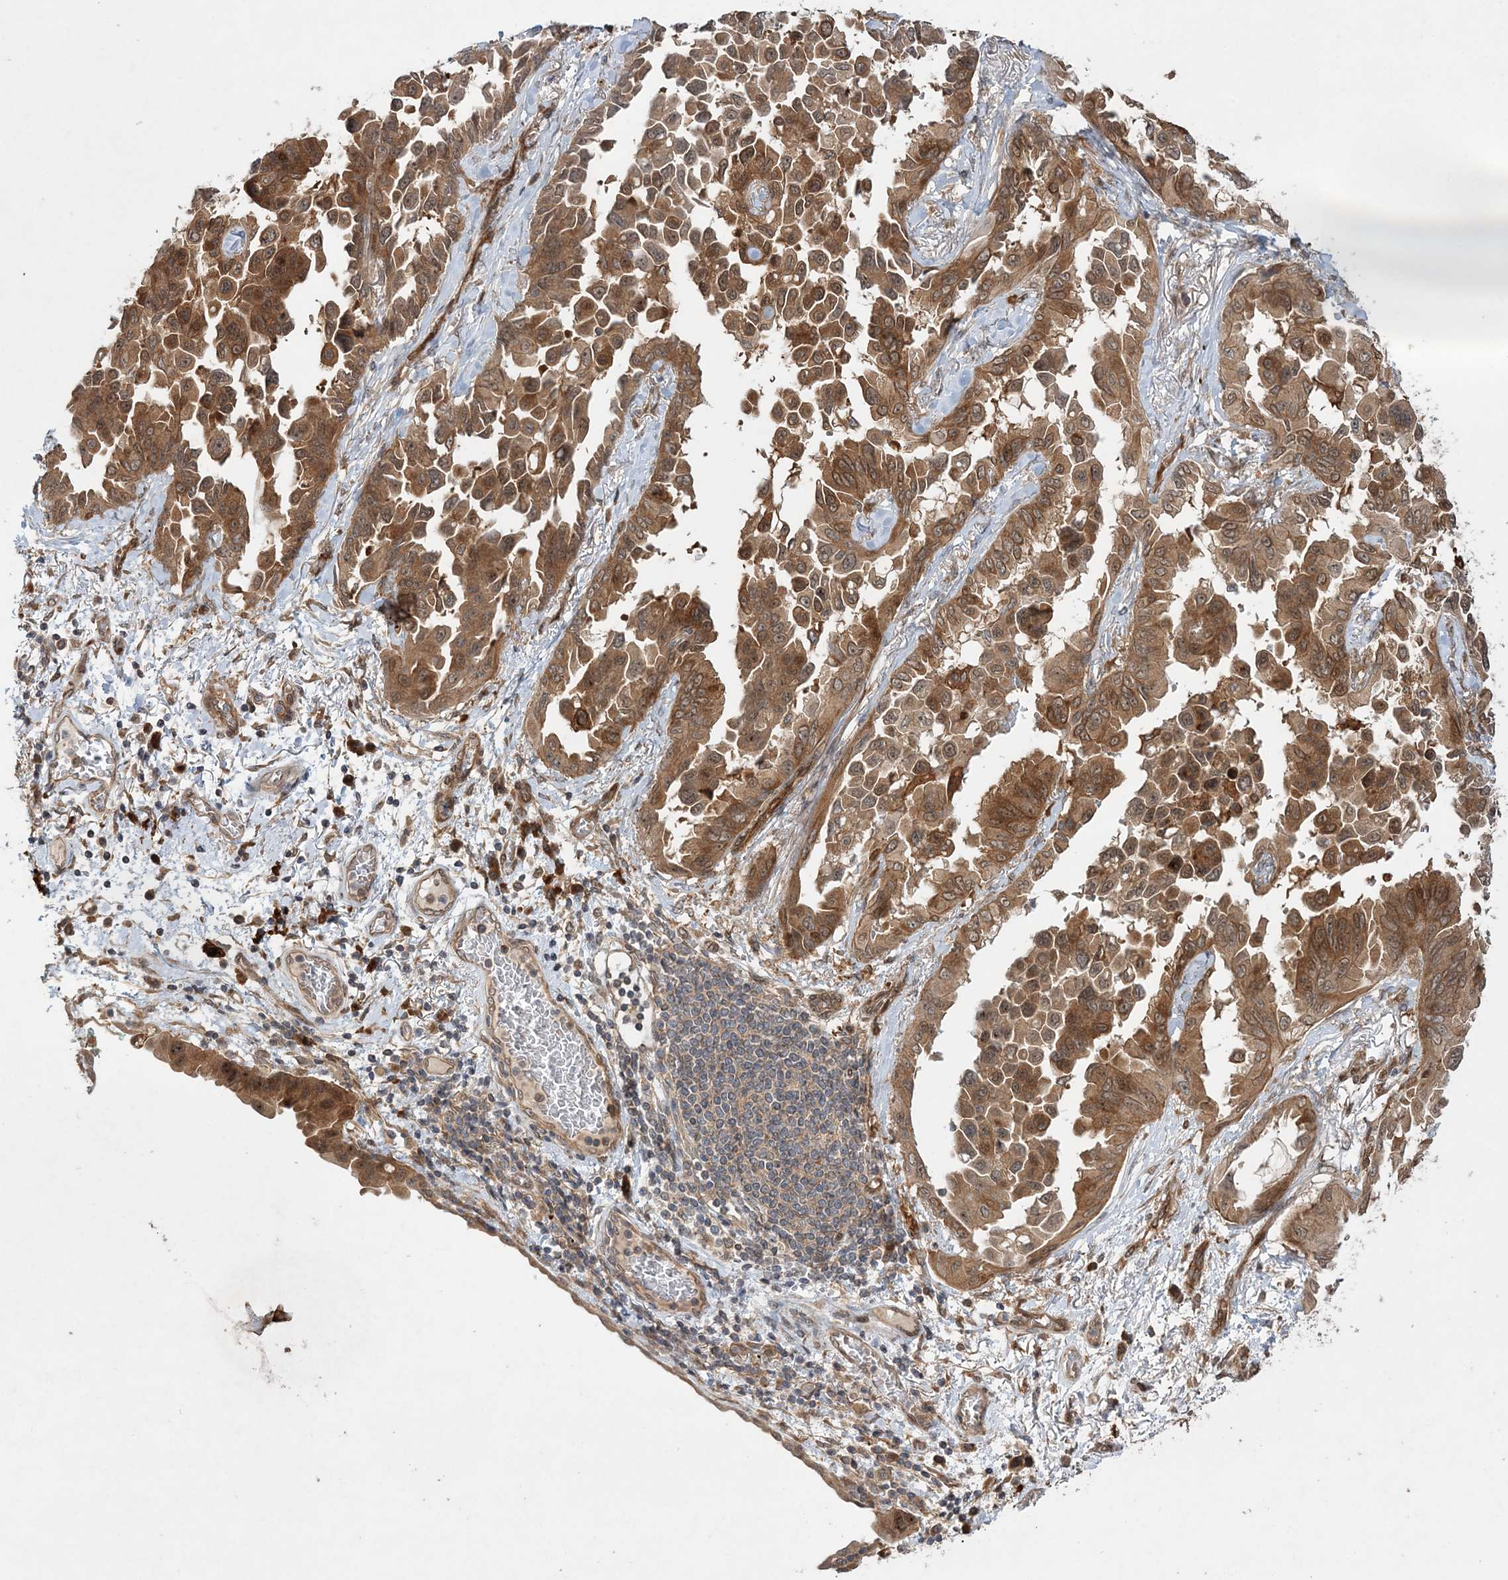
{"staining": {"intensity": "moderate", "quantity": ">75%", "location": "cytoplasmic/membranous"}, "tissue": "lung cancer", "cell_type": "Tumor cells", "image_type": "cancer", "snomed": [{"axis": "morphology", "description": "Adenocarcinoma, NOS"}, {"axis": "topography", "description": "Lung"}], "caption": "Immunohistochemistry (DAB (3,3'-diaminobenzidine)) staining of lung cancer reveals moderate cytoplasmic/membranous protein expression in about >75% of tumor cells.", "gene": "UBTD2", "patient": {"sex": "female", "age": 67}}